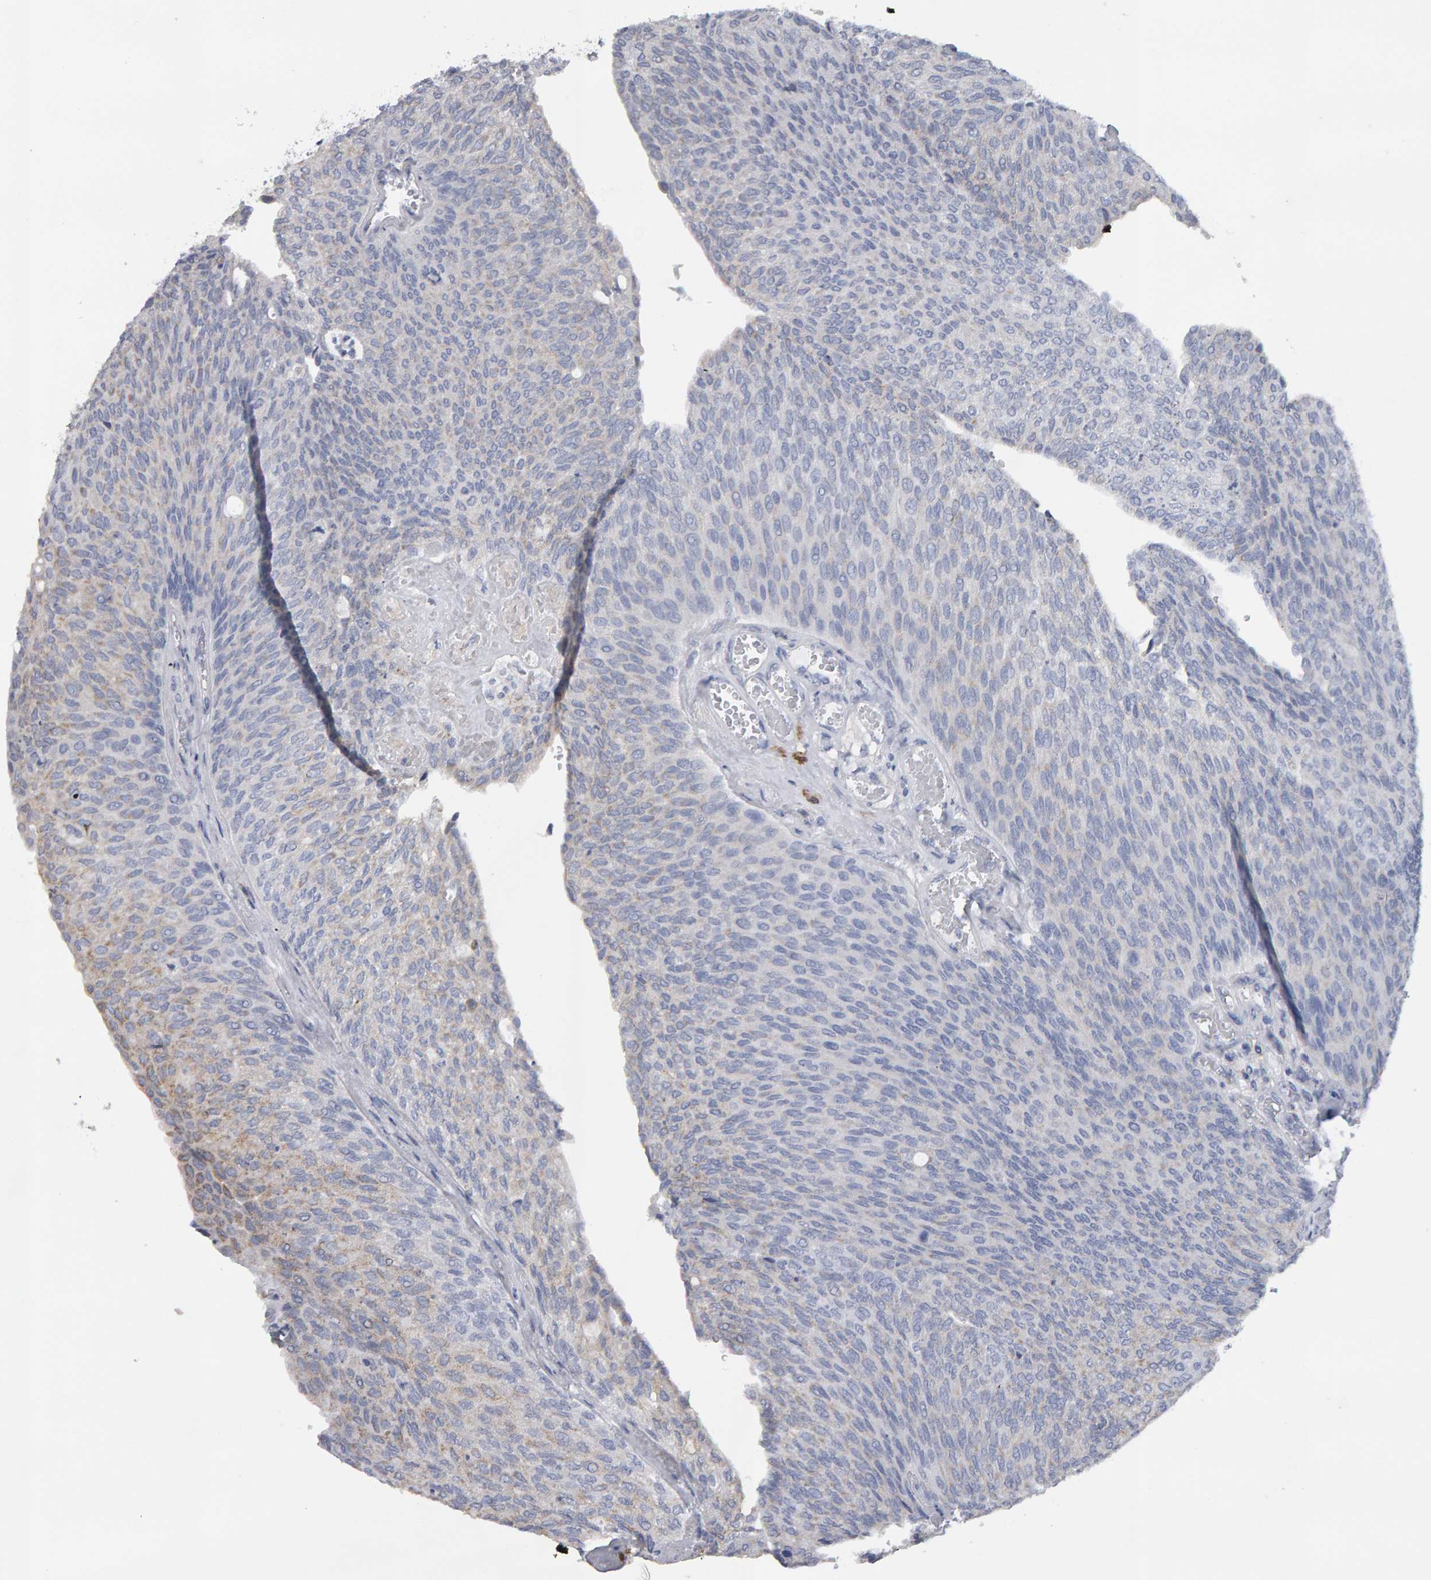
{"staining": {"intensity": "negative", "quantity": "none", "location": "none"}, "tissue": "urothelial cancer", "cell_type": "Tumor cells", "image_type": "cancer", "snomed": [{"axis": "morphology", "description": "Urothelial carcinoma, Low grade"}, {"axis": "topography", "description": "Urinary bladder"}], "caption": "There is no significant expression in tumor cells of low-grade urothelial carcinoma.", "gene": "CD38", "patient": {"sex": "female", "age": 79}}